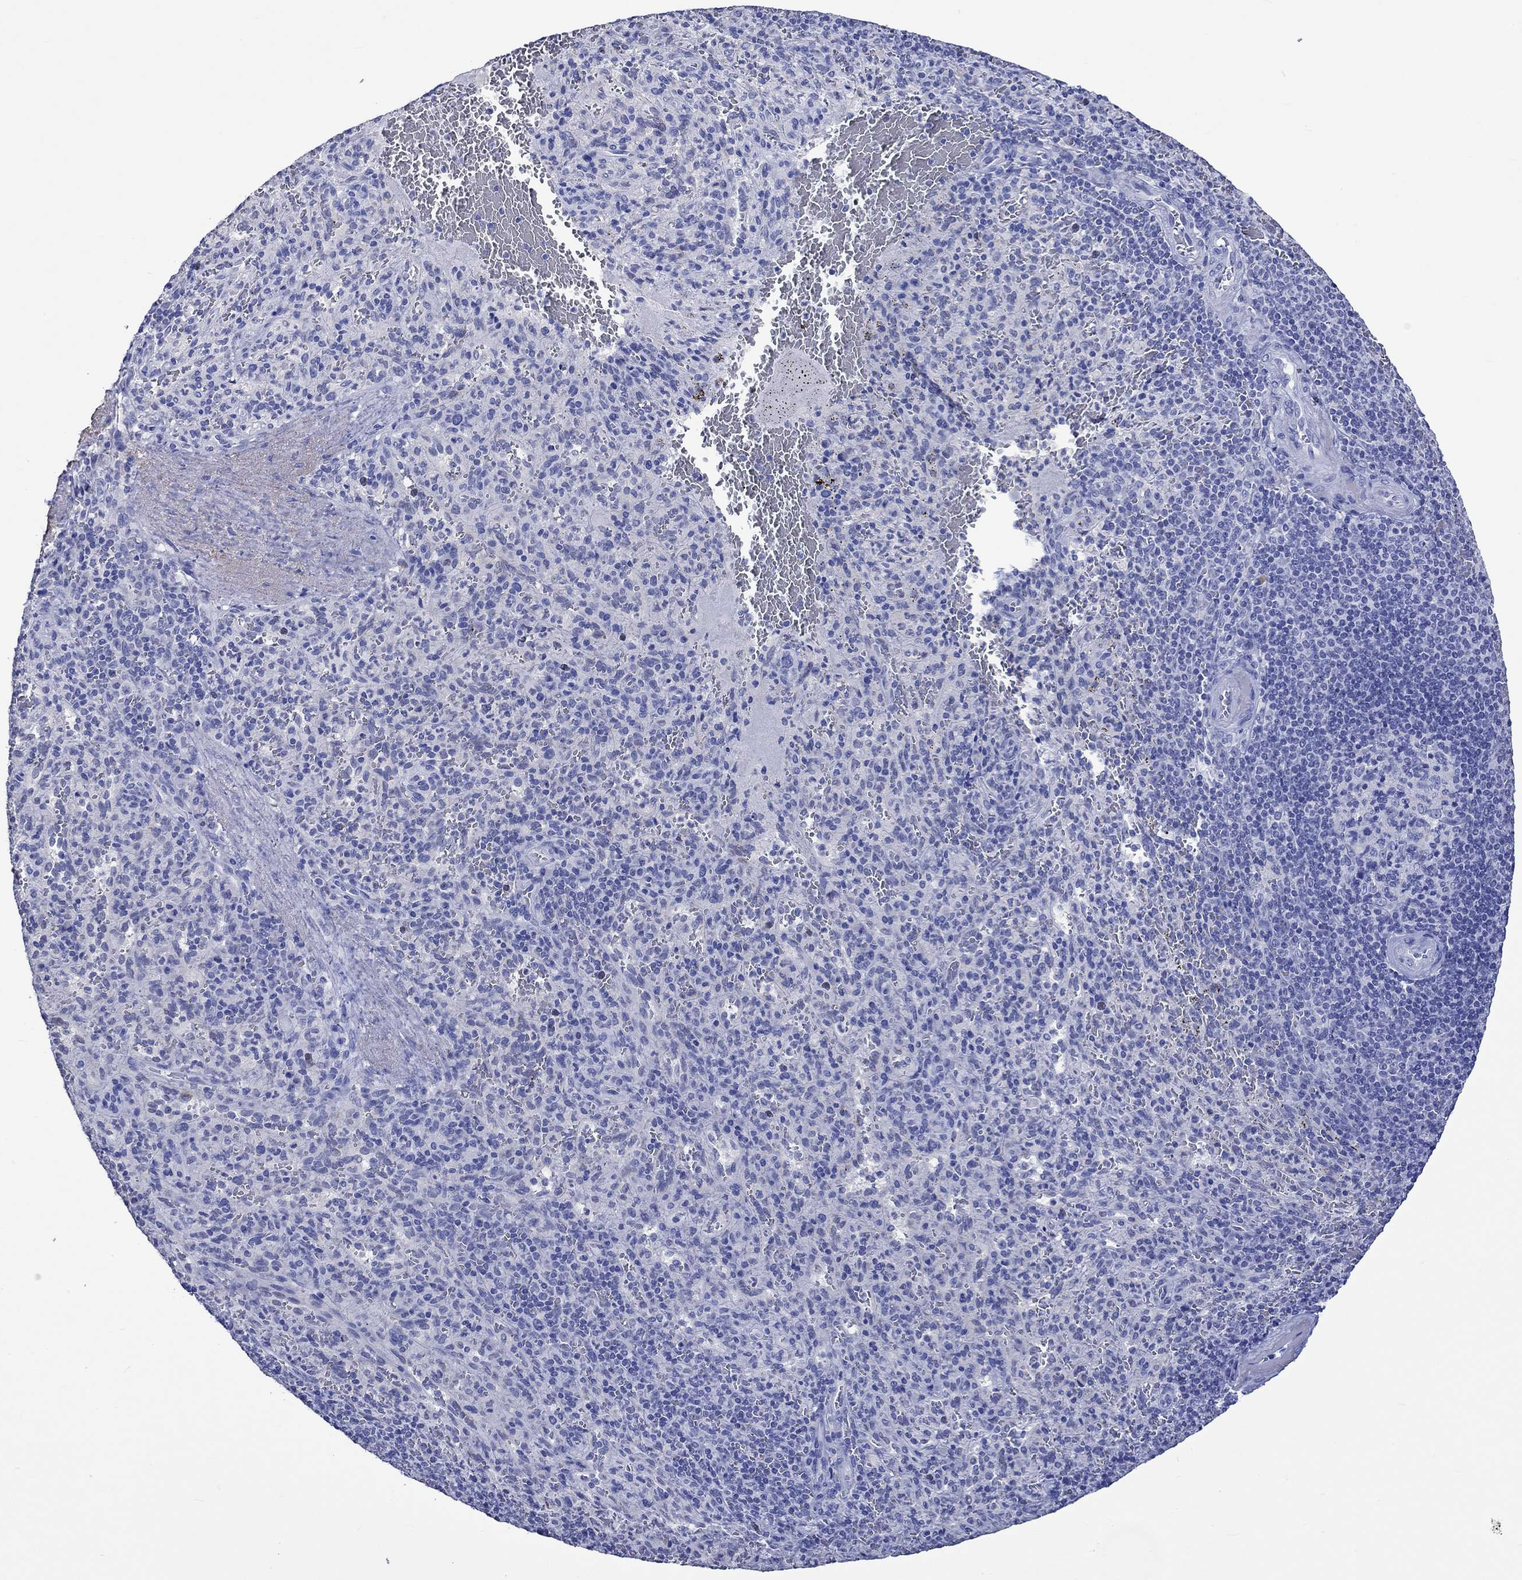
{"staining": {"intensity": "negative", "quantity": "none", "location": "none"}, "tissue": "spleen", "cell_type": "Cells in red pulp", "image_type": "normal", "snomed": [{"axis": "morphology", "description": "Normal tissue, NOS"}, {"axis": "topography", "description": "Spleen"}], "caption": "The IHC micrograph has no significant staining in cells in red pulp of spleen. (DAB (3,3'-diaminobenzidine) IHC with hematoxylin counter stain).", "gene": "KLHL35", "patient": {"sex": "male", "age": 57}}